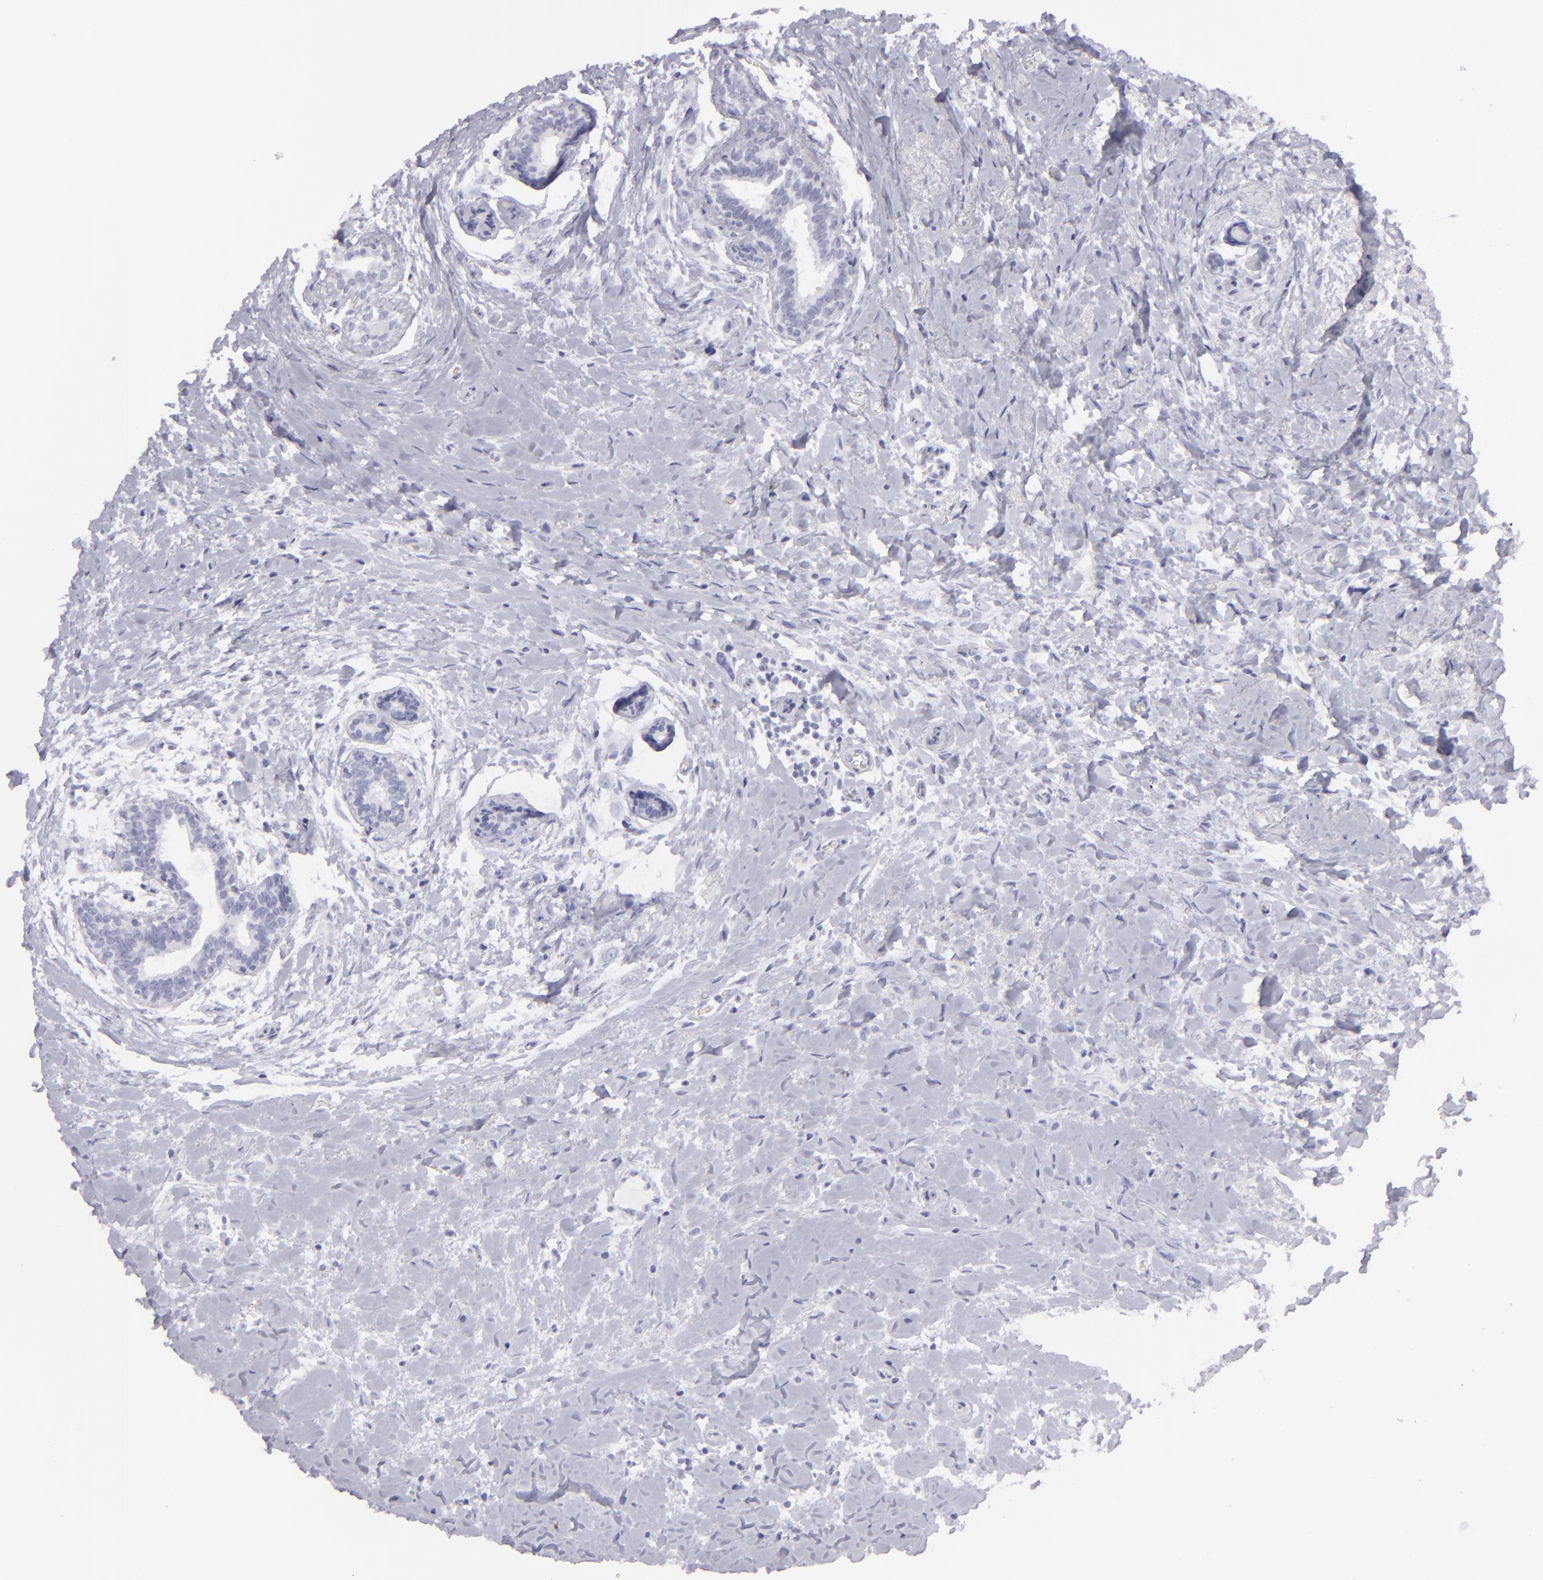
{"staining": {"intensity": "negative", "quantity": "none", "location": "none"}, "tissue": "breast cancer", "cell_type": "Tumor cells", "image_type": "cancer", "snomed": [{"axis": "morphology", "description": "Lobular carcinoma"}, {"axis": "topography", "description": "Breast"}], "caption": "Breast cancer (lobular carcinoma) was stained to show a protein in brown. There is no significant positivity in tumor cells.", "gene": "FLG", "patient": {"sex": "female", "age": 57}}